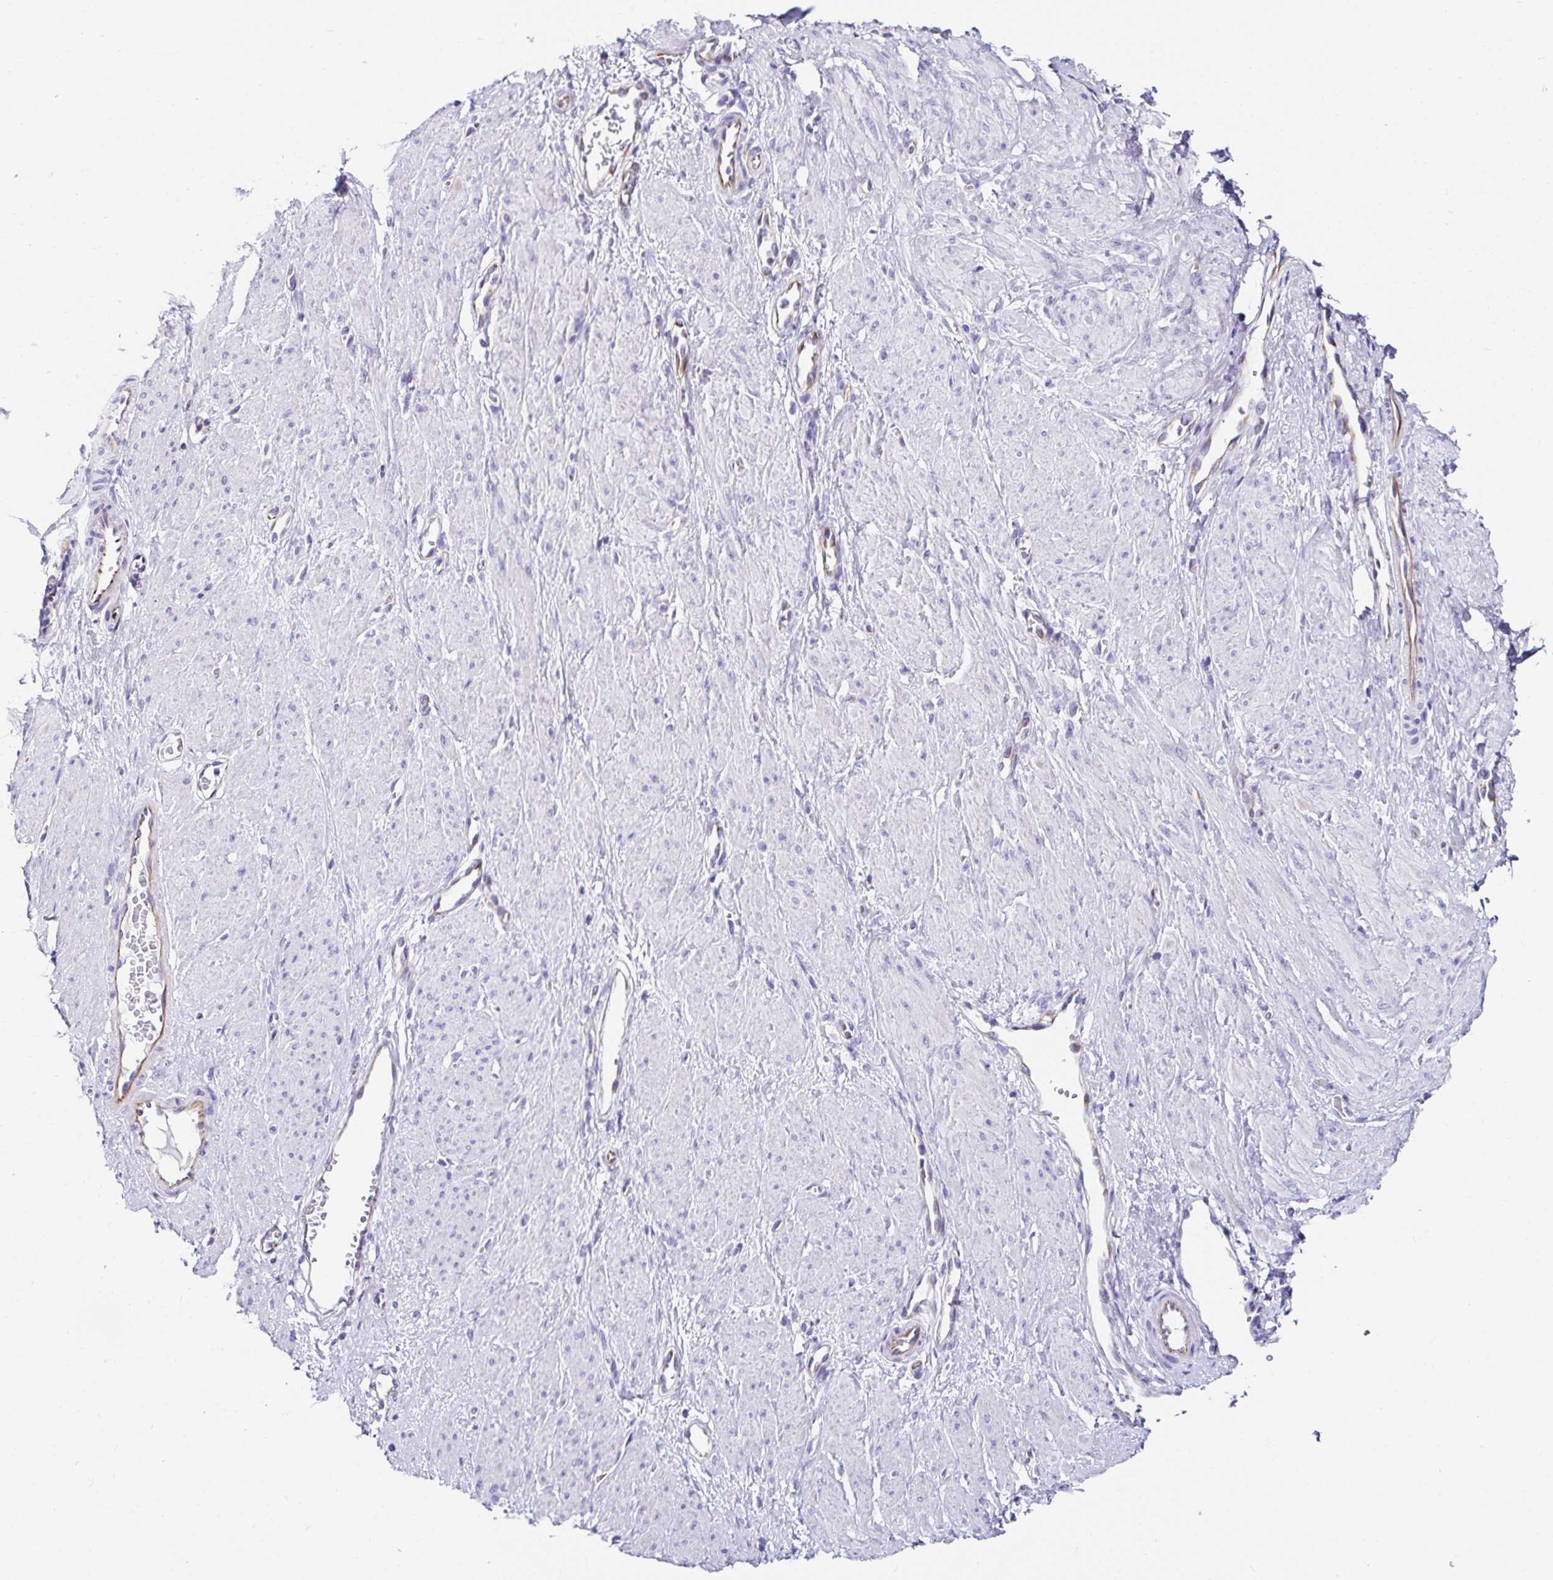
{"staining": {"intensity": "negative", "quantity": "none", "location": "none"}, "tissue": "smooth muscle", "cell_type": "Smooth muscle cells", "image_type": "normal", "snomed": [{"axis": "morphology", "description": "Normal tissue, NOS"}, {"axis": "topography", "description": "Smooth muscle"}, {"axis": "topography", "description": "Uterus"}], "caption": "Normal smooth muscle was stained to show a protein in brown. There is no significant expression in smooth muscle cells. (Brightfield microscopy of DAB (3,3'-diaminobenzidine) immunohistochemistry (IHC) at high magnification).", "gene": "TMPRSS11E", "patient": {"sex": "female", "age": 39}}